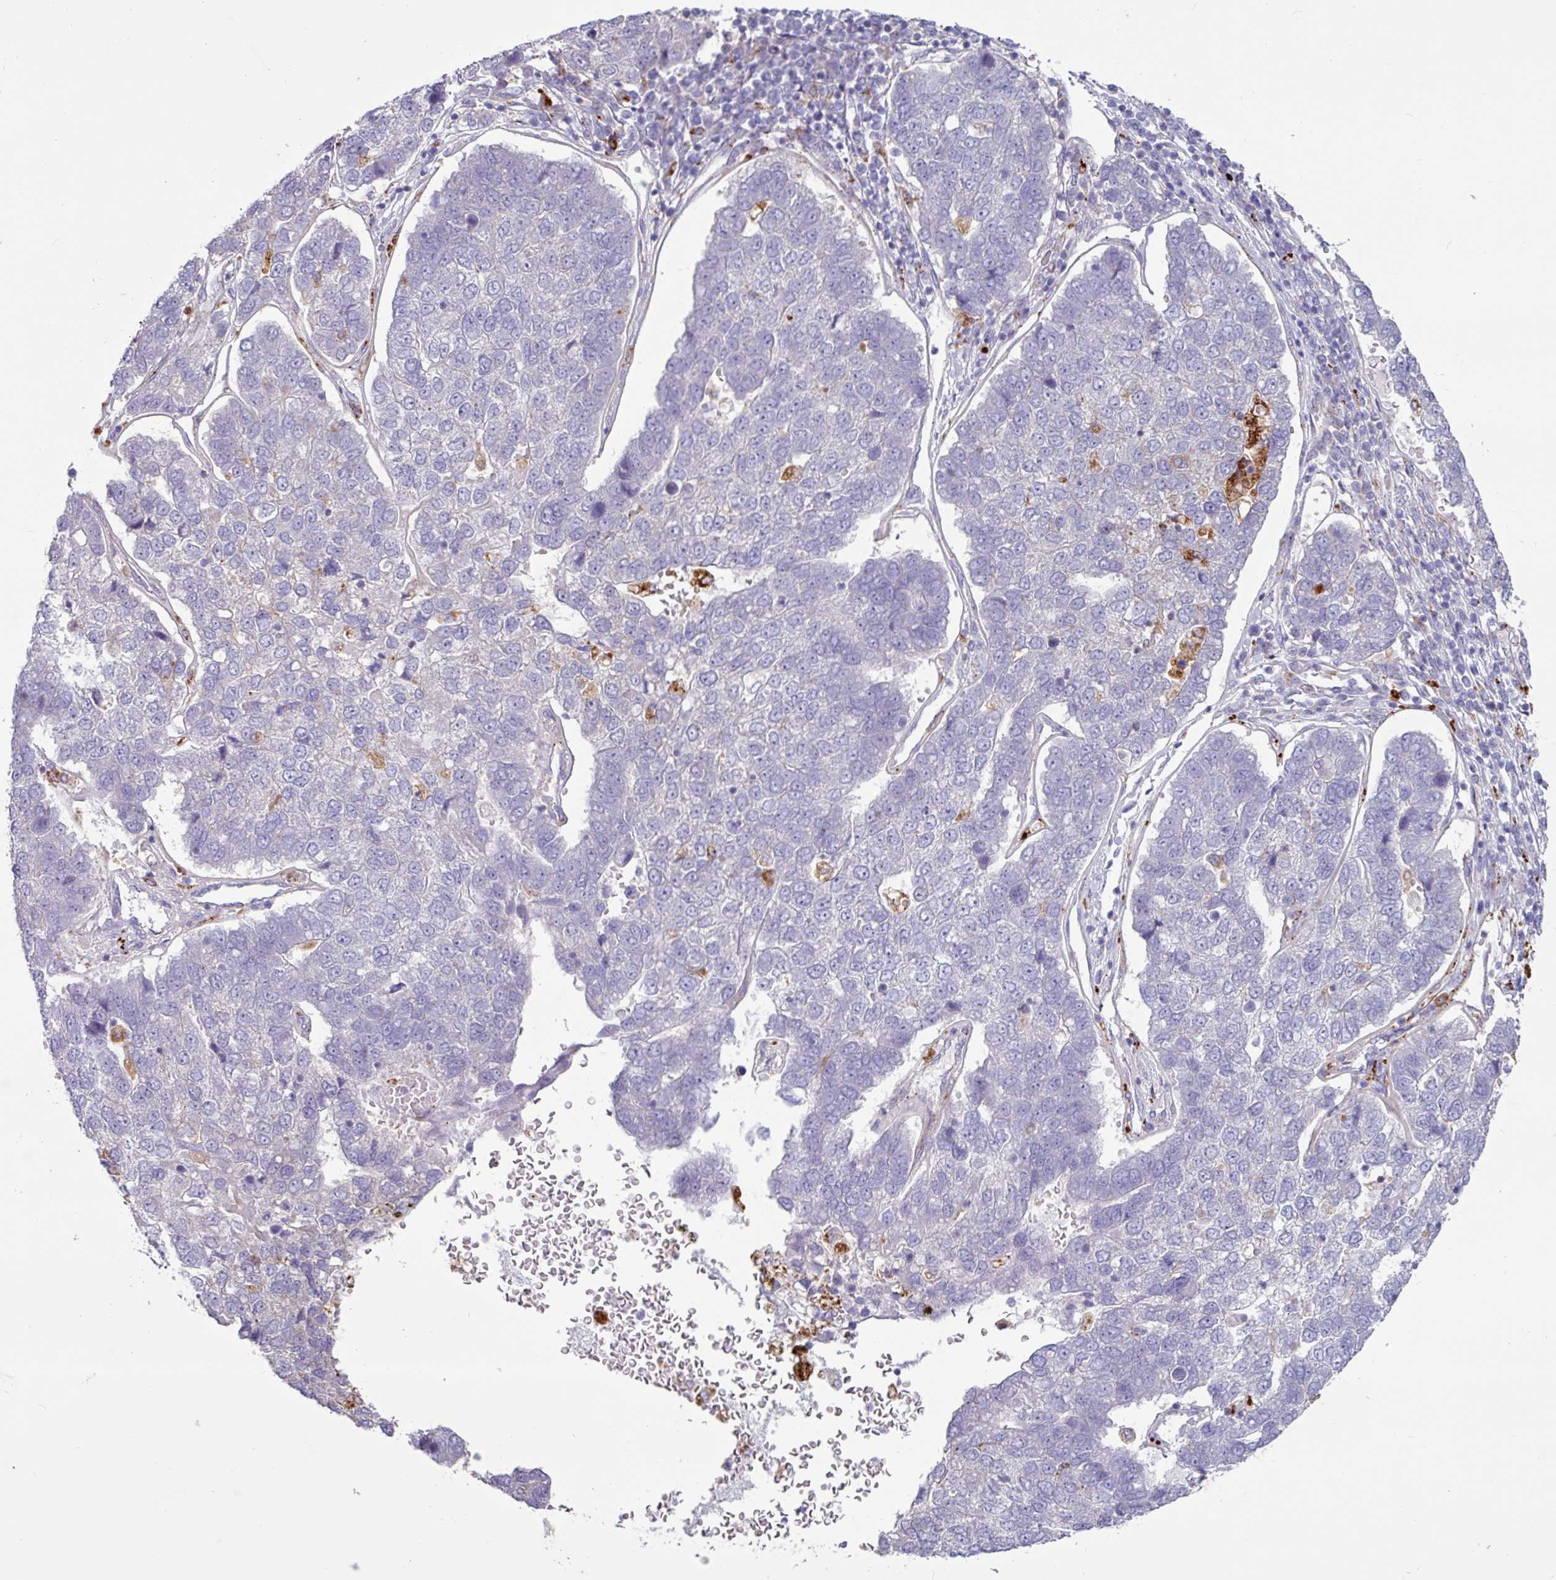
{"staining": {"intensity": "negative", "quantity": "none", "location": "none"}, "tissue": "pancreatic cancer", "cell_type": "Tumor cells", "image_type": "cancer", "snomed": [{"axis": "morphology", "description": "Adenocarcinoma, NOS"}, {"axis": "topography", "description": "Pancreas"}], "caption": "Protein analysis of pancreatic cancer (adenocarcinoma) displays no significant expression in tumor cells. (DAB (3,3'-diaminobenzidine) immunohistochemistry (IHC), high magnification).", "gene": "AMIGO2", "patient": {"sex": "female", "age": 61}}